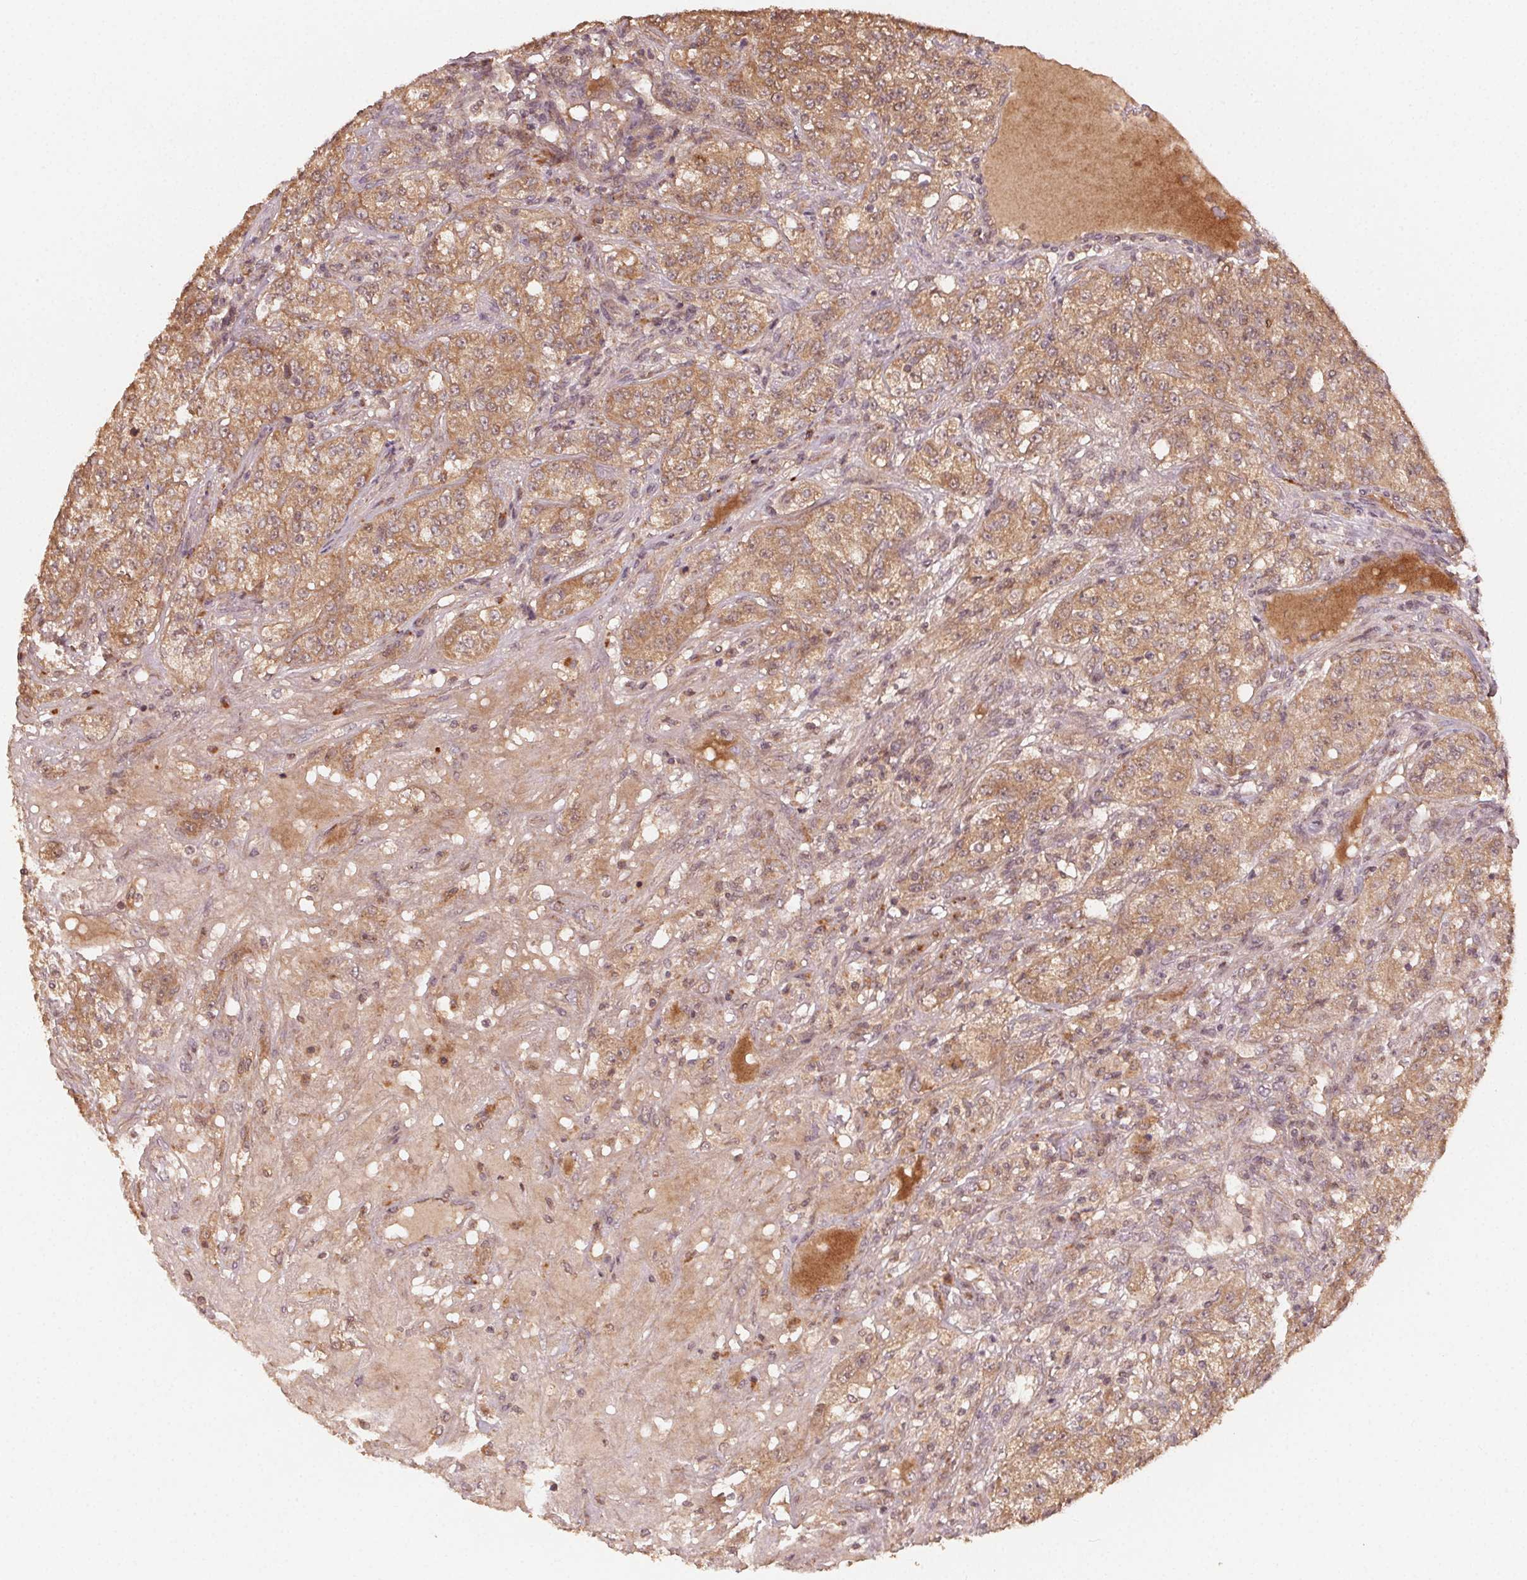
{"staining": {"intensity": "moderate", "quantity": ">75%", "location": "cytoplasmic/membranous"}, "tissue": "renal cancer", "cell_type": "Tumor cells", "image_type": "cancer", "snomed": [{"axis": "morphology", "description": "Adenocarcinoma, NOS"}, {"axis": "topography", "description": "Kidney"}], "caption": "Tumor cells show moderate cytoplasmic/membranous staining in about >75% of cells in renal cancer. (Stains: DAB (3,3'-diaminobenzidine) in brown, nuclei in blue, Microscopy: brightfield microscopy at high magnification).", "gene": "WBP2", "patient": {"sex": "female", "age": 63}}